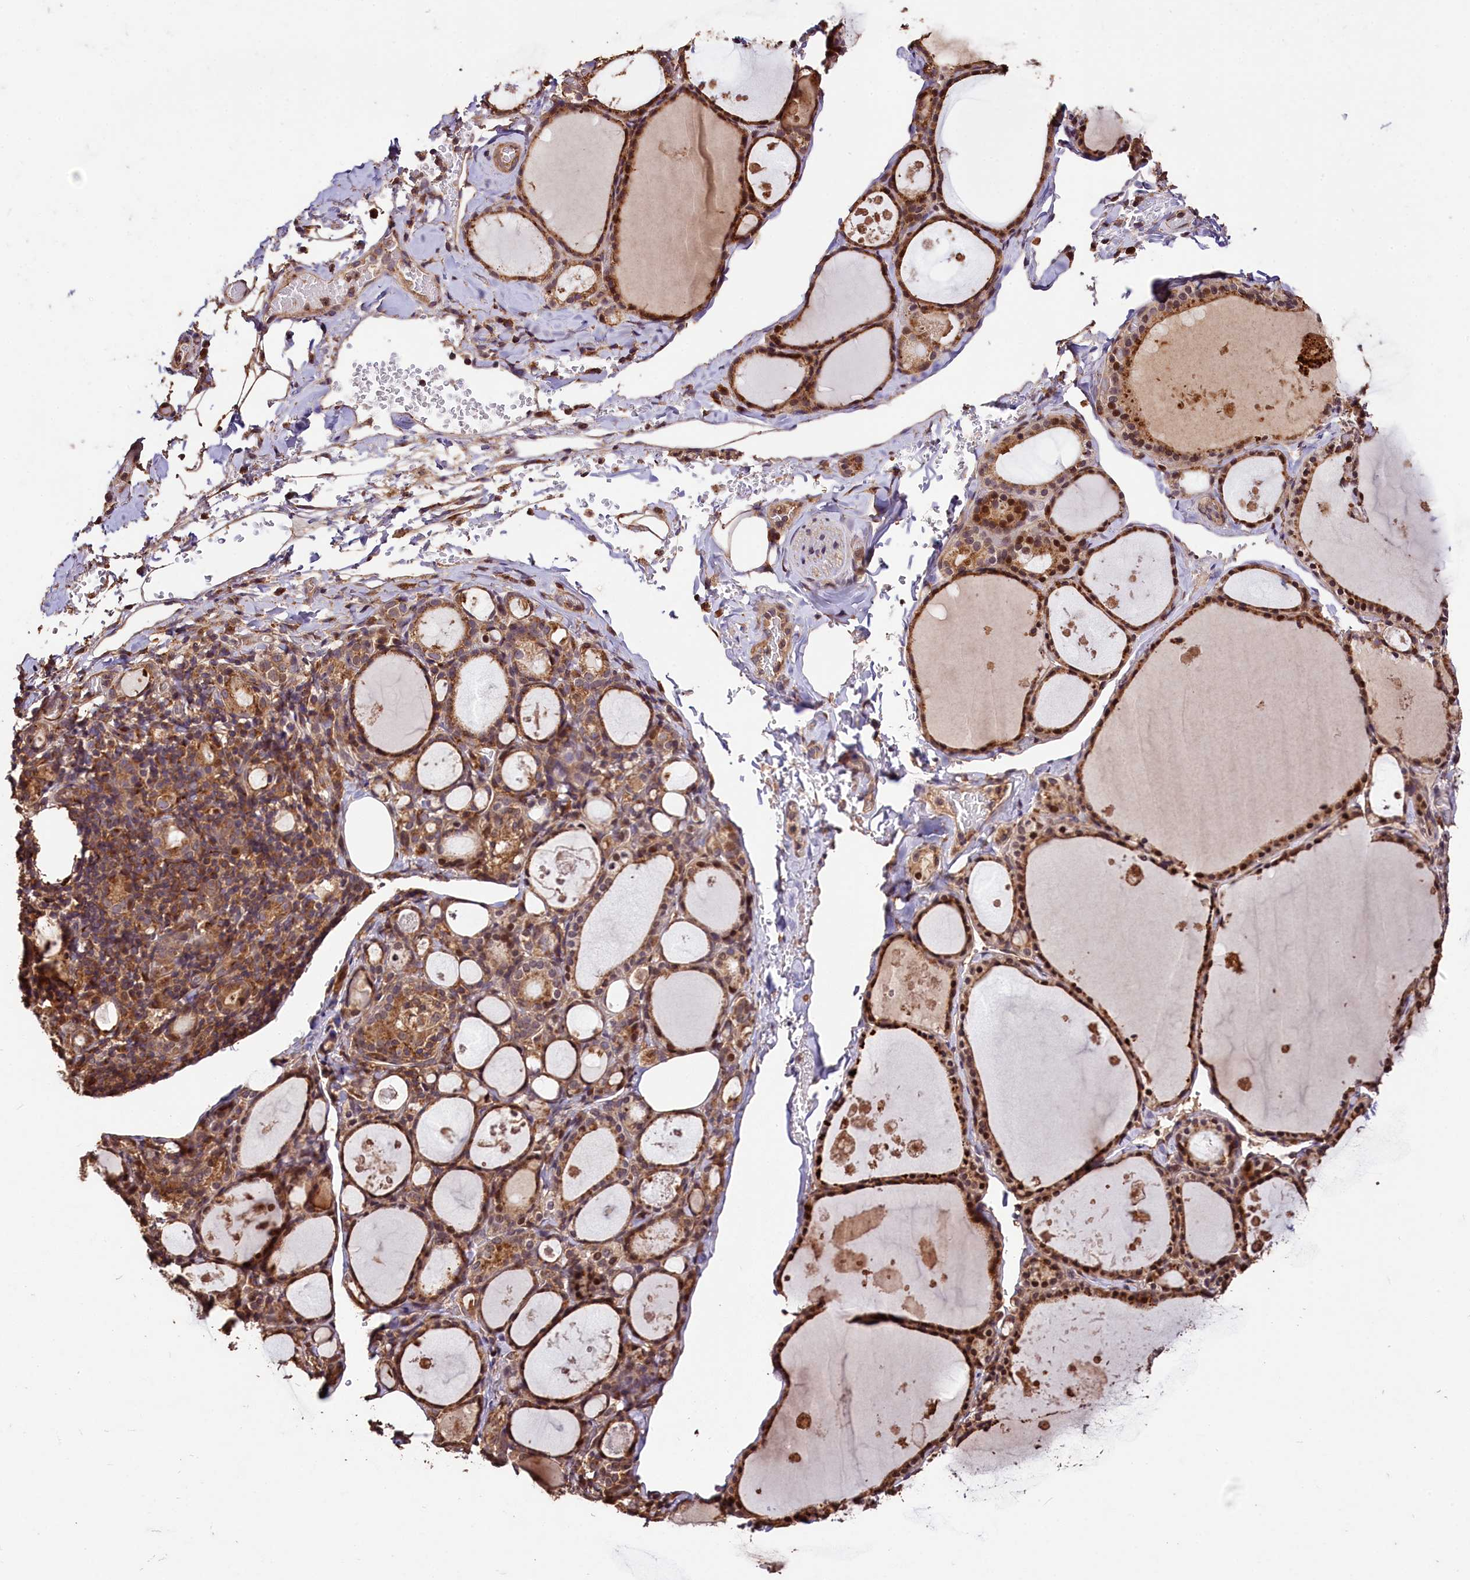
{"staining": {"intensity": "moderate", "quantity": ">75%", "location": "cytoplasmic/membranous"}, "tissue": "thyroid gland", "cell_type": "Glandular cells", "image_type": "normal", "snomed": [{"axis": "morphology", "description": "Normal tissue, NOS"}, {"axis": "topography", "description": "Thyroid gland"}], "caption": "The micrograph shows a brown stain indicating the presence of a protein in the cytoplasmic/membranous of glandular cells in thyroid gland. (IHC, brightfield microscopy, high magnification).", "gene": "KPTN", "patient": {"sex": "male", "age": 56}}